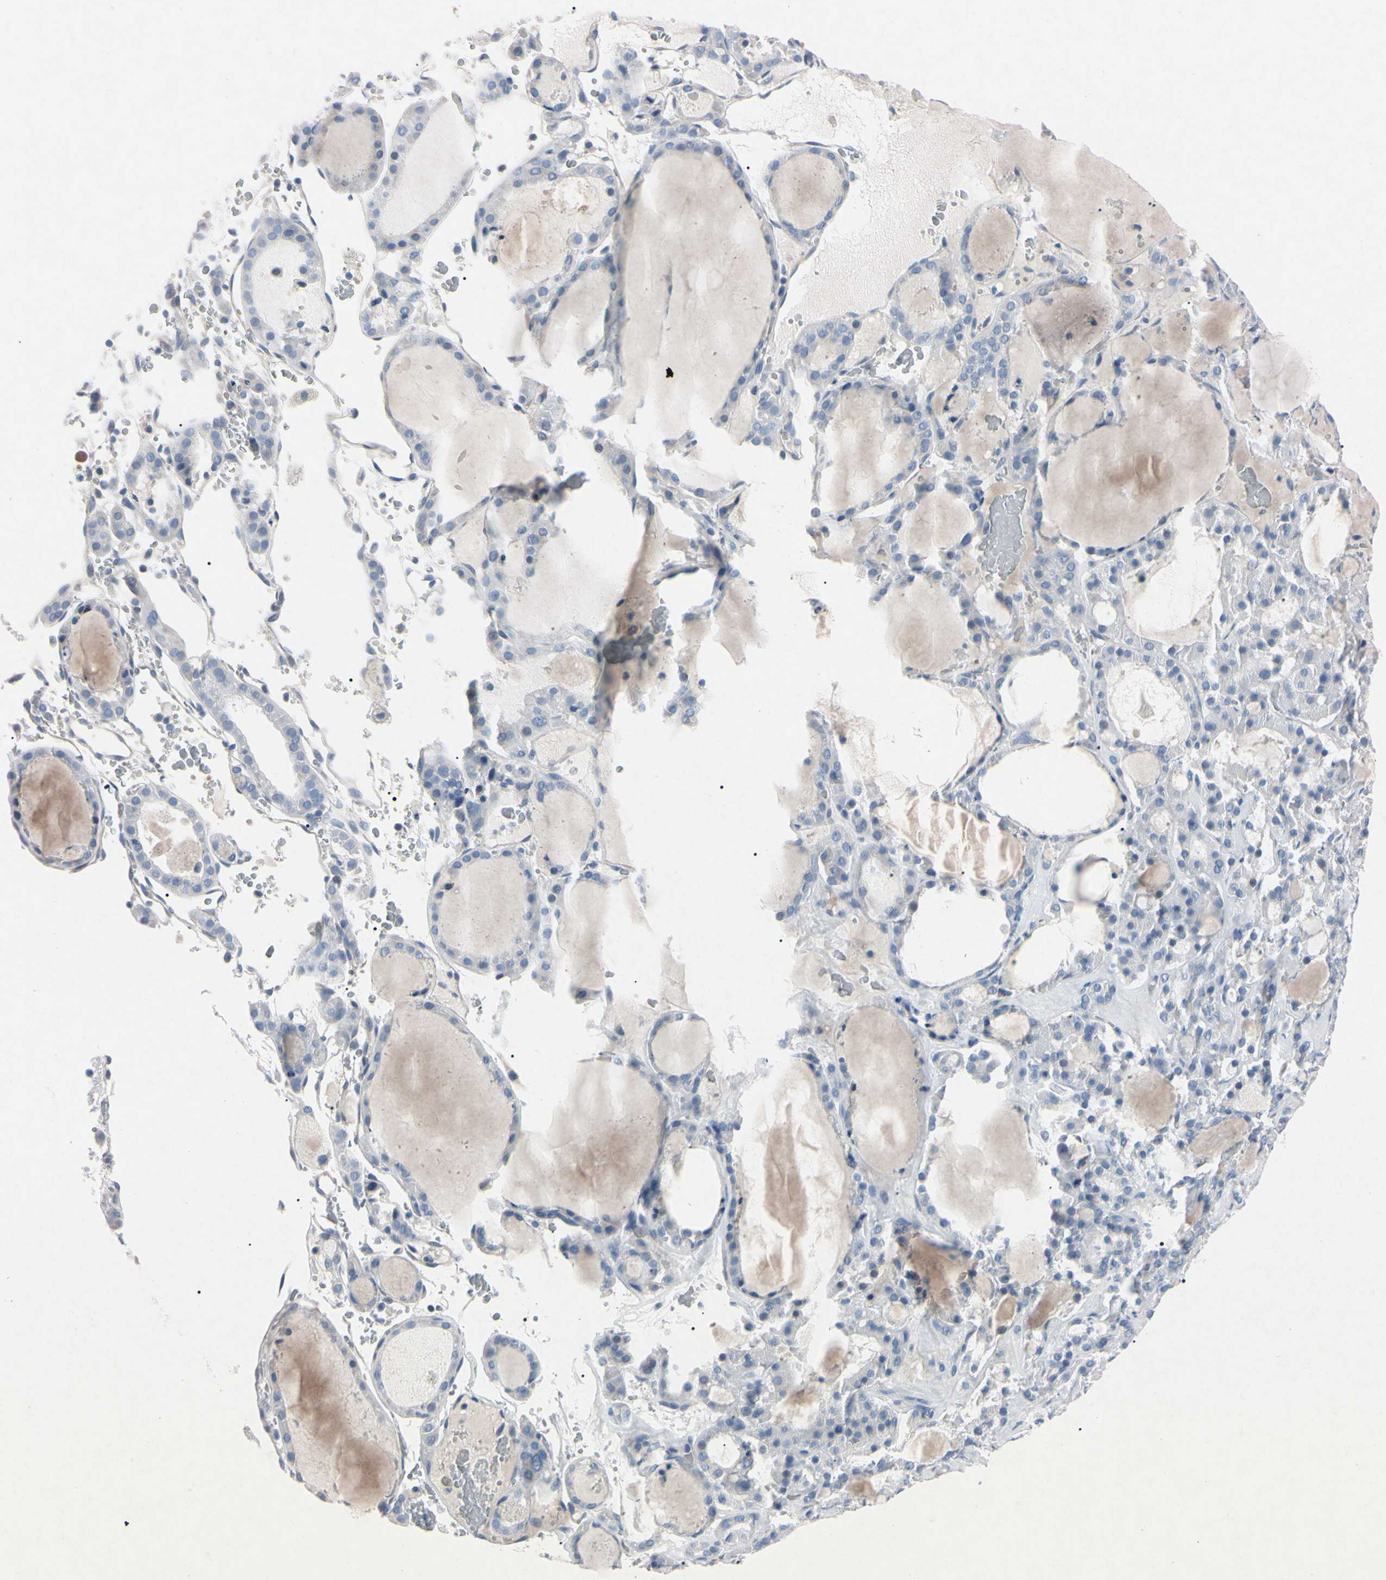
{"staining": {"intensity": "negative", "quantity": "none", "location": "none"}, "tissue": "thyroid gland", "cell_type": "Glandular cells", "image_type": "normal", "snomed": [{"axis": "morphology", "description": "Normal tissue, NOS"}, {"axis": "morphology", "description": "Carcinoma, NOS"}, {"axis": "topography", "description": "Thyroid gland"}], "caption": "A high-resolution histopathology image shows IHC staining of normal thyroid gland, which shows no significant positivity in glandular cells.", "gene": "ELN", "patient": {"sex": "female", "age": 86}}